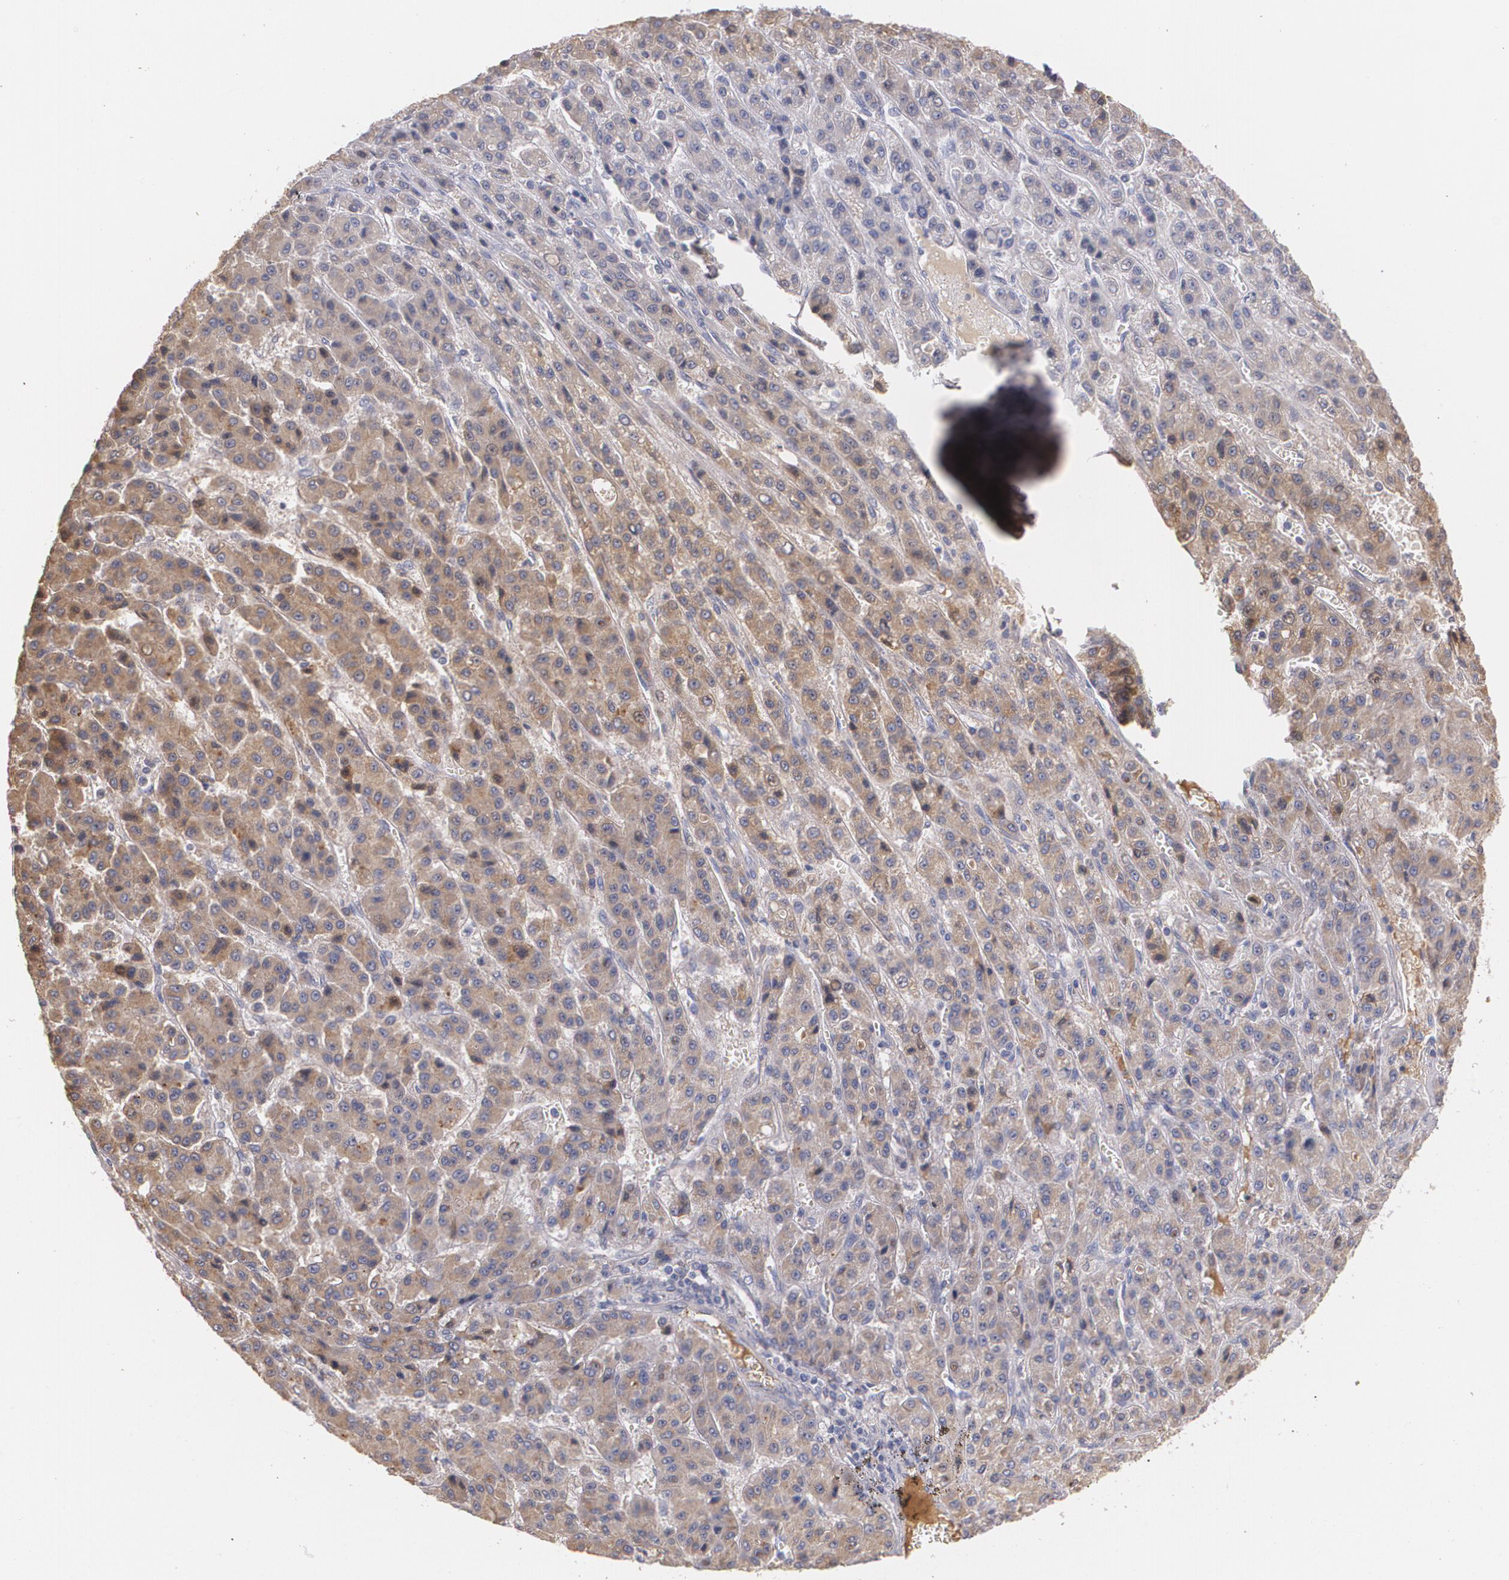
{"staining": {"intensity": "moderate", "quantity": ">75%", "location": "cytoplasmic/membranous"}, "tissue": "liver cancer", "cell_type": "Tumor cells", "image_type": "cancer", "snomed": [{"axis": "morphology", "description": "Carcinoma, Hepatocellular, NOS"}, {"axis": "topography", "description": "Liver"}], "caption": "Protein expression by immunohistochemistry exhibits moderate cytoplasmic/membranous expression in about >75% of tumor cells in liver cancer. The staining is performed using DAB (3,3'-diaminobenzidine) brown chromogen to label protein expression. The nuclei are counter-stained blue using hematoxylin.", "gene": "AMBP", "patient": {"sex": "male", "age": 70}}